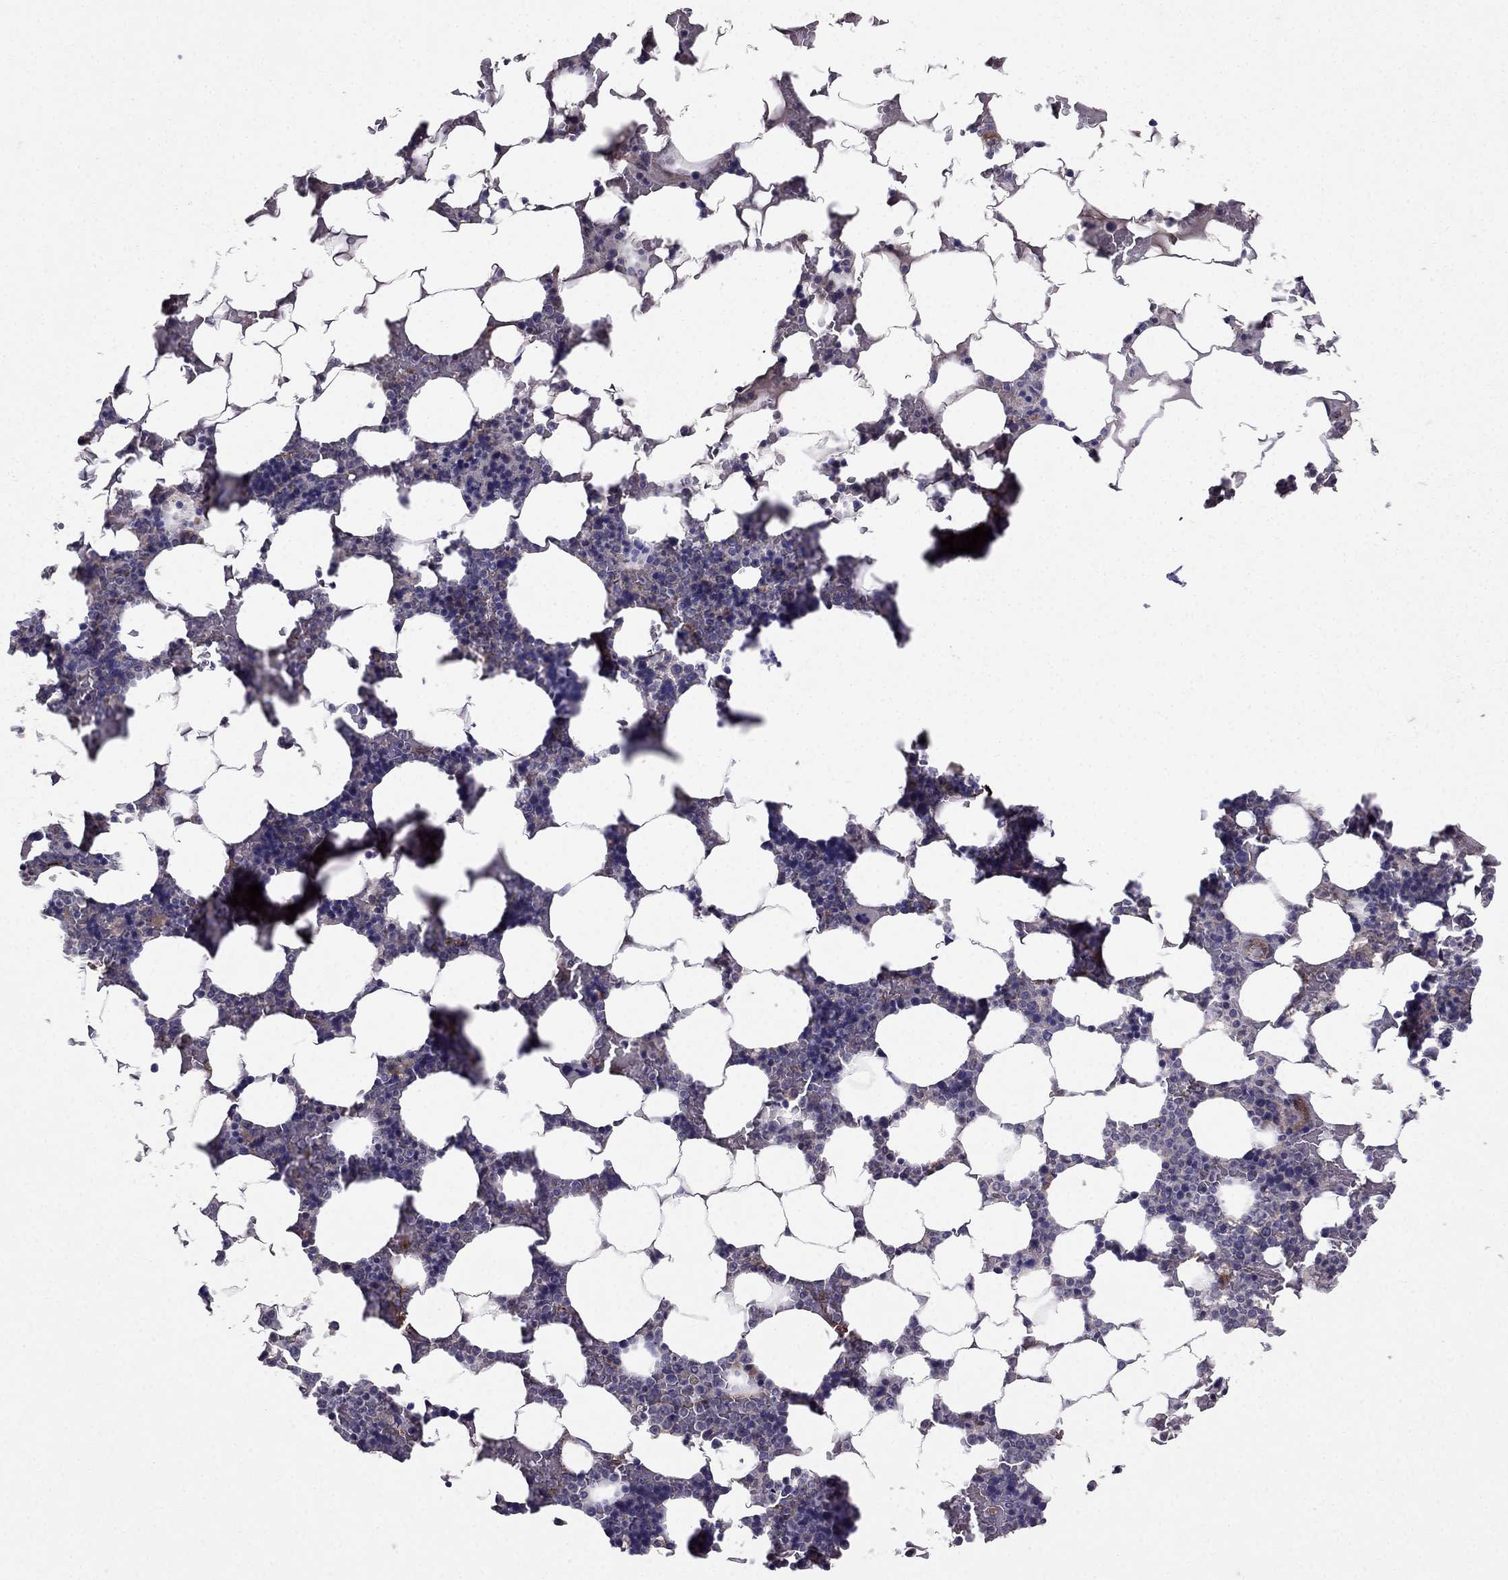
{"staining": {"intensity": "negative", "quantity": "none", "location": "none"}, "tissue": "bone marrow", "cell_type": "Hematopoietic cells", "image_type": "normal", "snomed": [{"axis": "morphology", "description": "Normal tissue, NOS"}, {"axis": "topography", "description": "Bone marrow"}], "caption": "IHC micrograph of normal human bone marrow stained for a protein (brown), which reveals no expression in hematopoietic cells. (DAB (3,3'-diaminobenzidine) IHC with hematoxylin counter stain).", "gene": "RASIP1", "patient": {"sex": "male", "age": 51}}